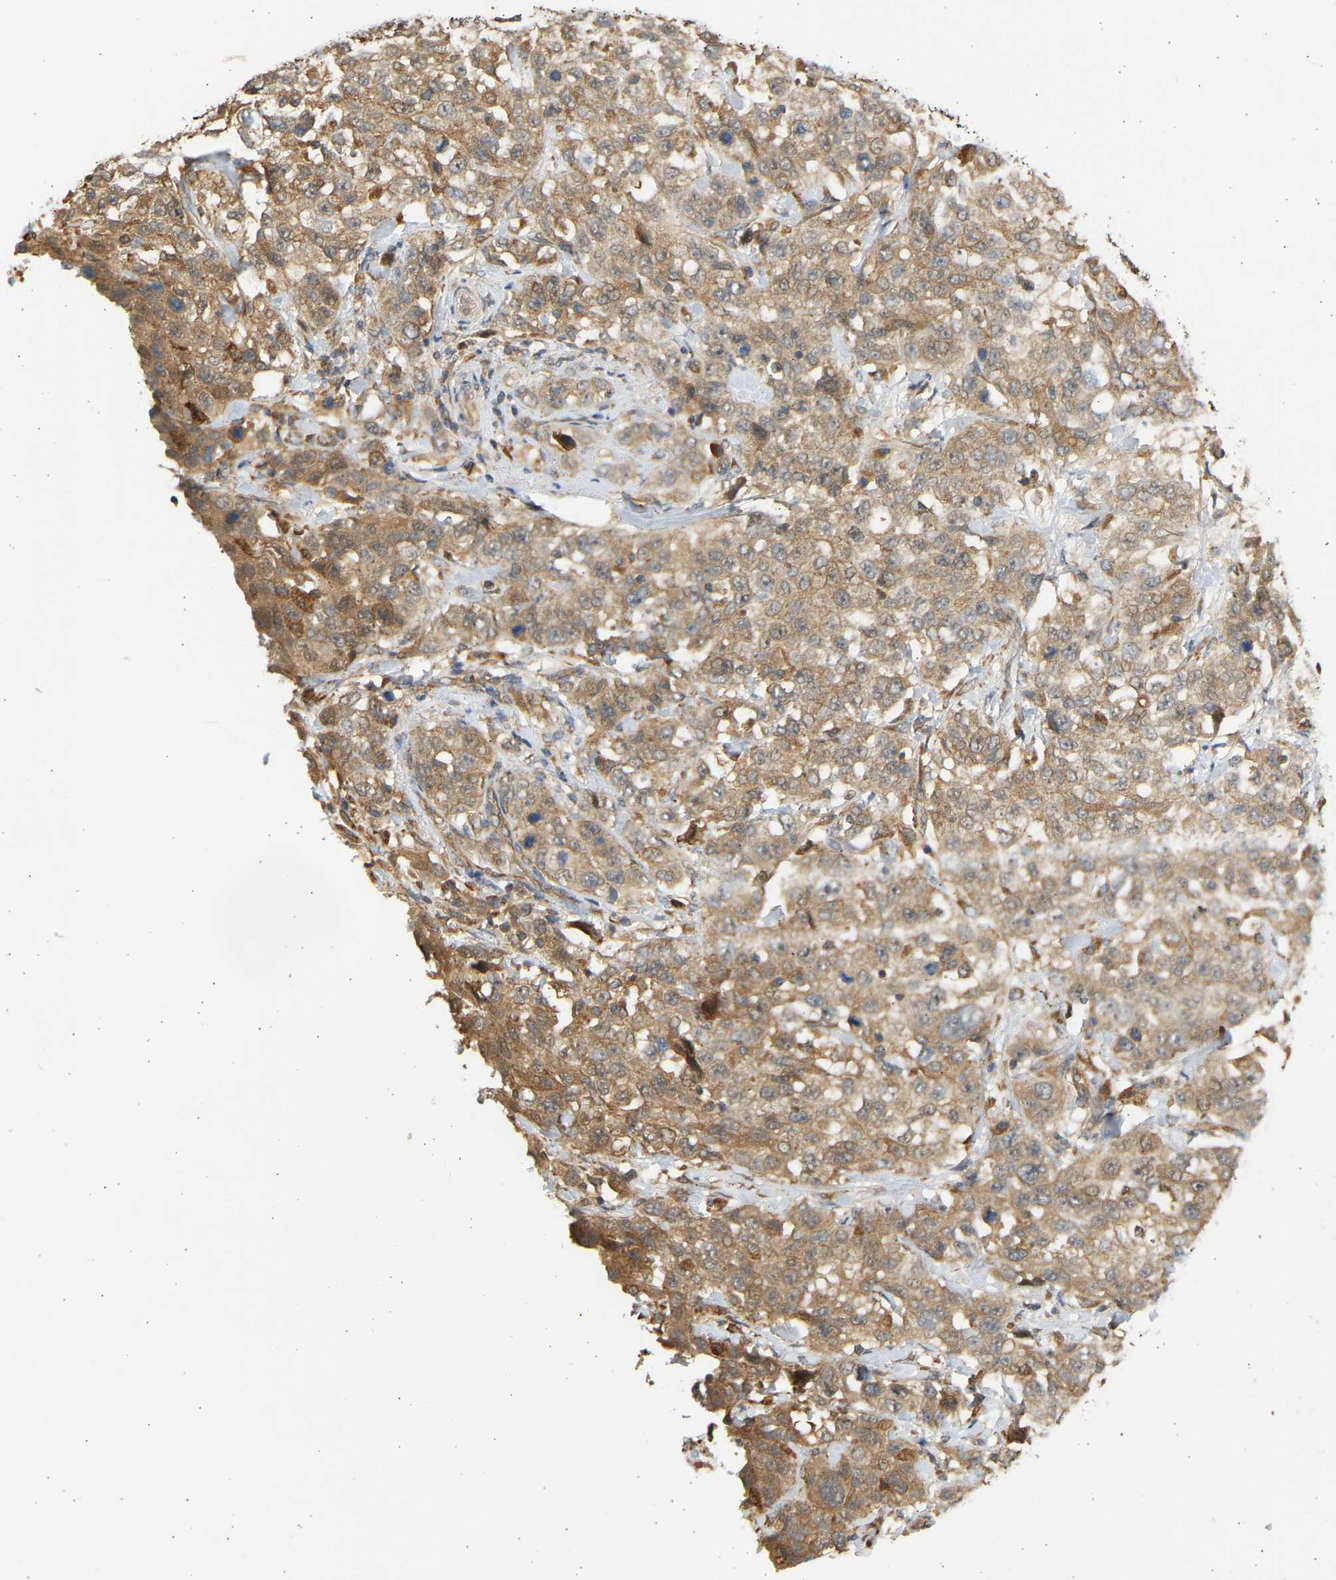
{"staining": {"intensity": "moderate", "quantity": ">75%", "location": "cytoplasmic/membranous"}, "tissue": "stomach cancer", "cell_type": "Tumor cells", "image_type": "cancer", "snomed": [{"axis": "morphology", "description": "Normal tissue, NOS"}, {"axis": "morphology", "description": "Adenocarcinoma, NOS"}, {"axis": "topography", "description": "Stomach"}], "caption": "Human stomach adenocarcinoma stained with a protein marker displays moderate staining in tumor cells.", "gene": "B4GALT6", "patient": {"sex": "male", "age": 48}}